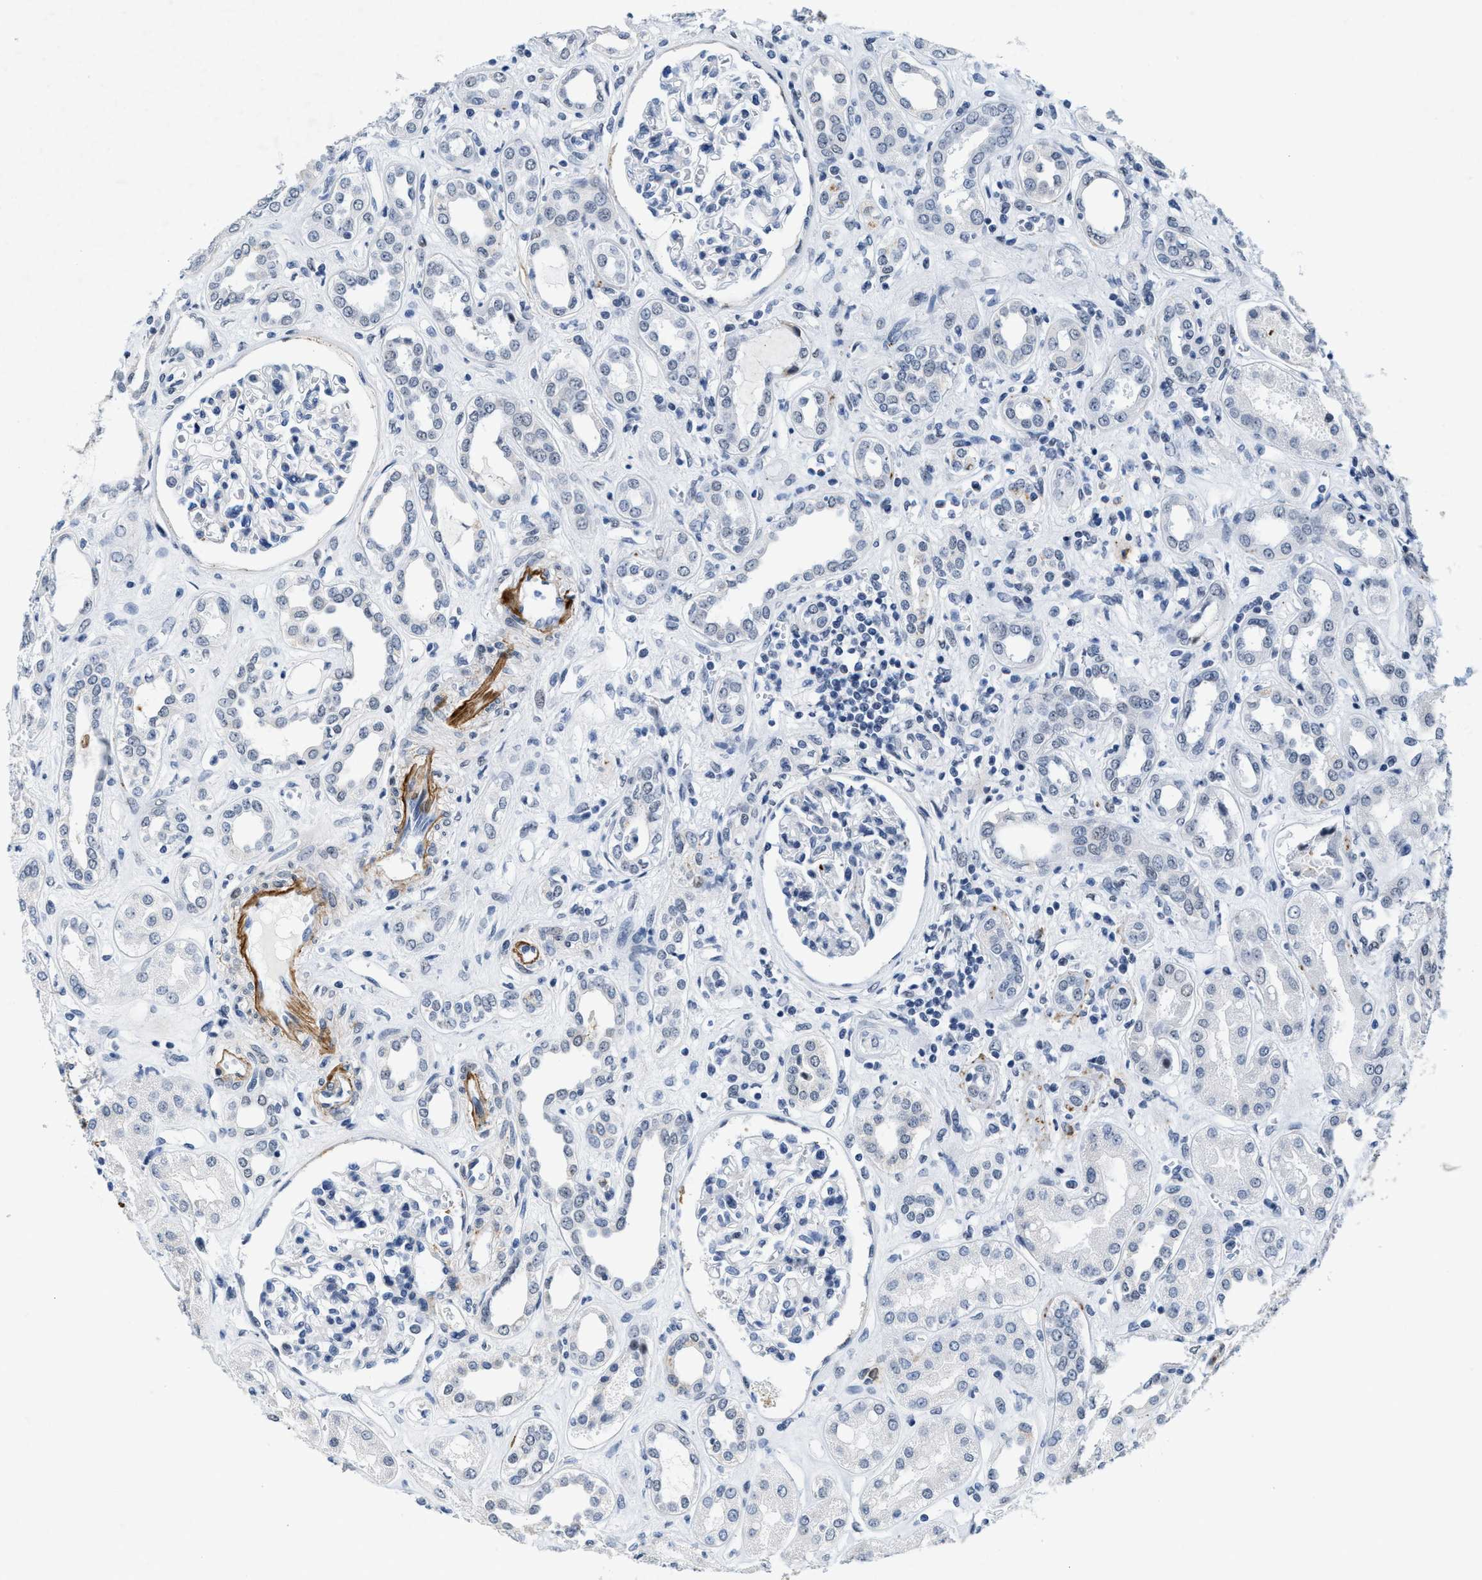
{"staining": {"intensity": "negative", "quantity": "none", "location": "none"}, "tissue": "kidney", "cell_type": "Cells in glomeruli", "image_type": "normal", "snomed": [{"axis": "morphology", "description": "Normal tissue, NOS"}, {"axis": "topography", "description": "Kidney"}], "caption": "A high-resolution image shows immunohistochemistry staining of unremarkable kidney, which shows no significant staining in cells in glomeruli. Nuclei are stained in blue.", "gene": "SETD1B", "patient": {"sex": "male", "age": 59}}